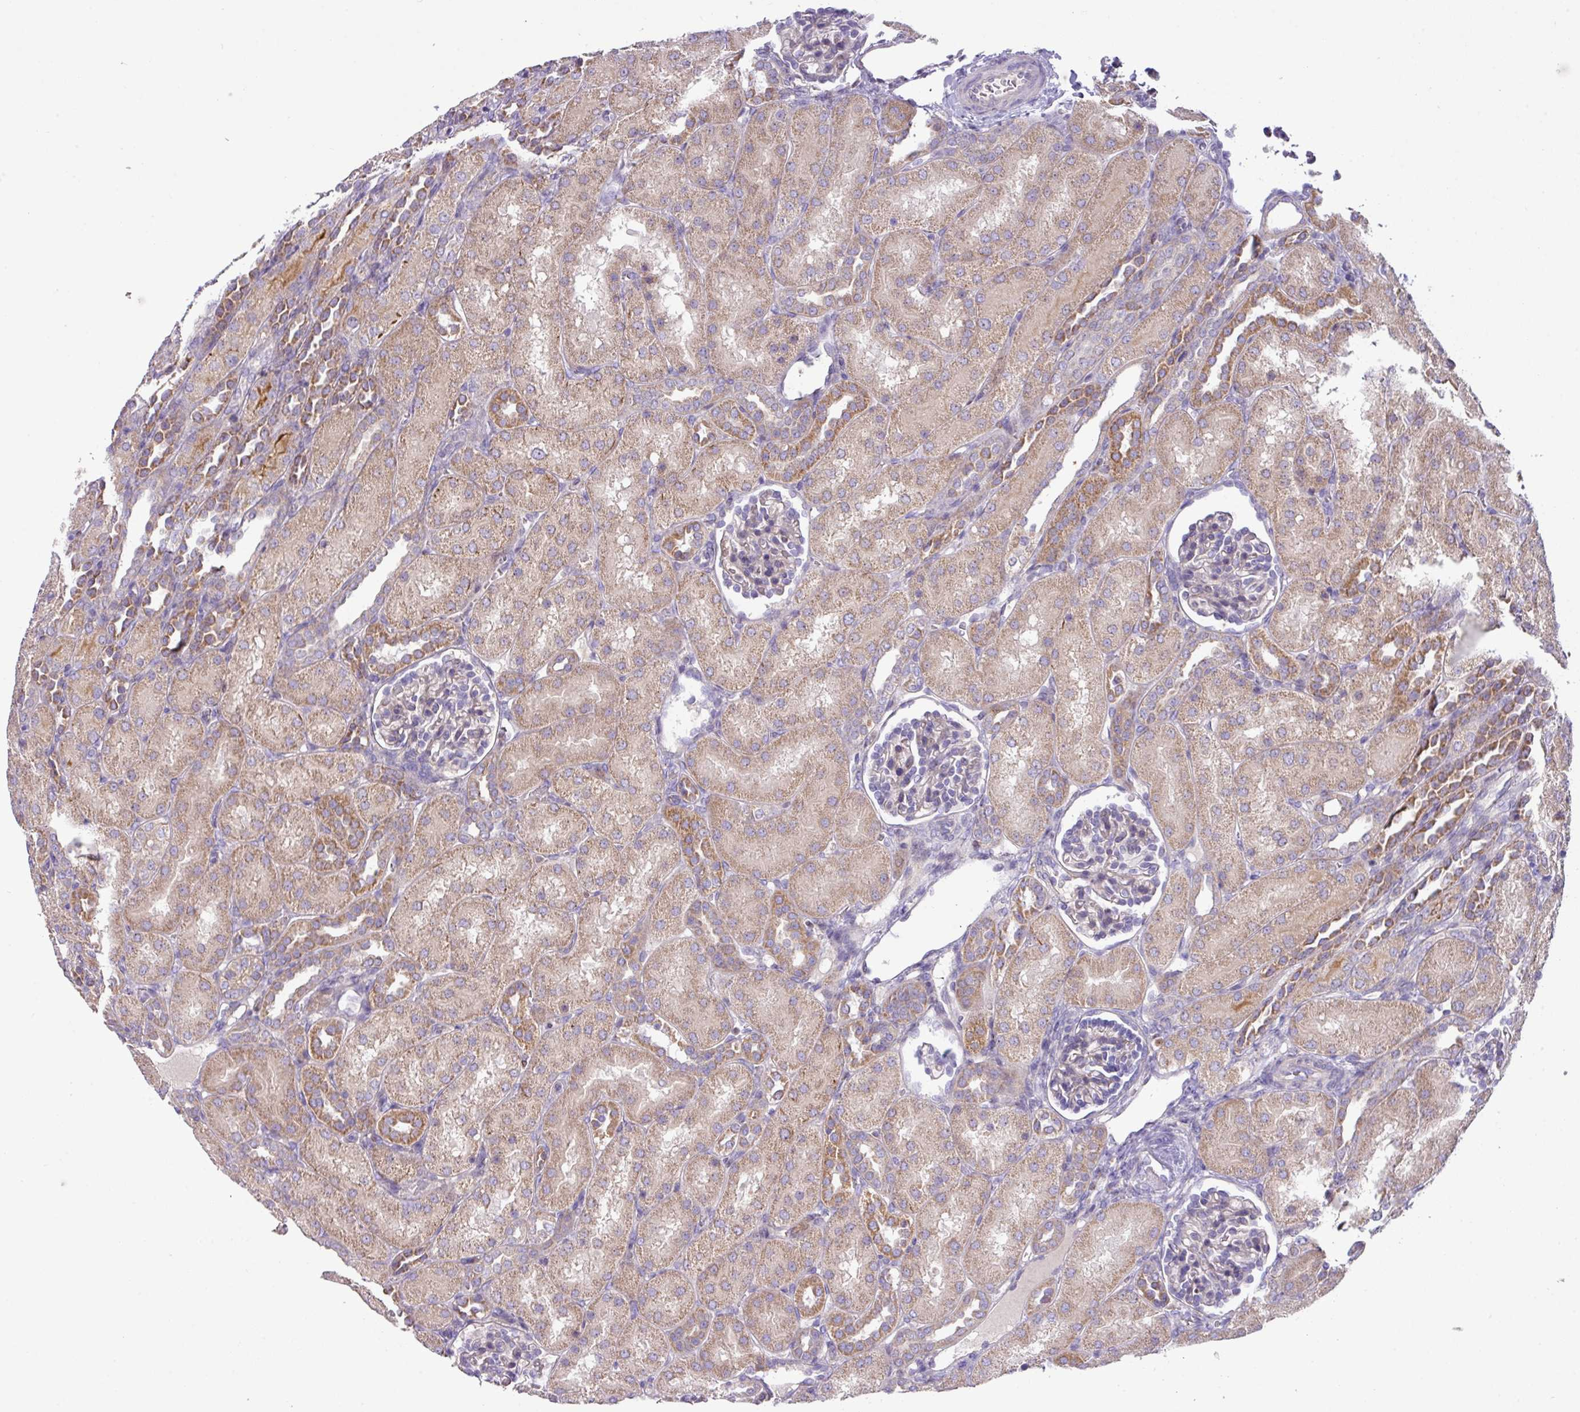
{"staining": {"intensity": "negative", "quantity": "none", "location": "none"}, "tissue": "kidney", "cell_type": "Cells in glomeruli", "image_type": "normal", "snomed": [{"axis": "morphology", "description": "Normal tissue, NOS"}, {"axis": "topography", "description": "Kidney"}], "caption": "Immunohistochemistry histopathology image of unremarkable kidney: kidney stained with DAB displays no significant protein positivity in cells in glomeruli.", "gene": "ZNF394", "patient": {"sex": "male", "age": 1}}